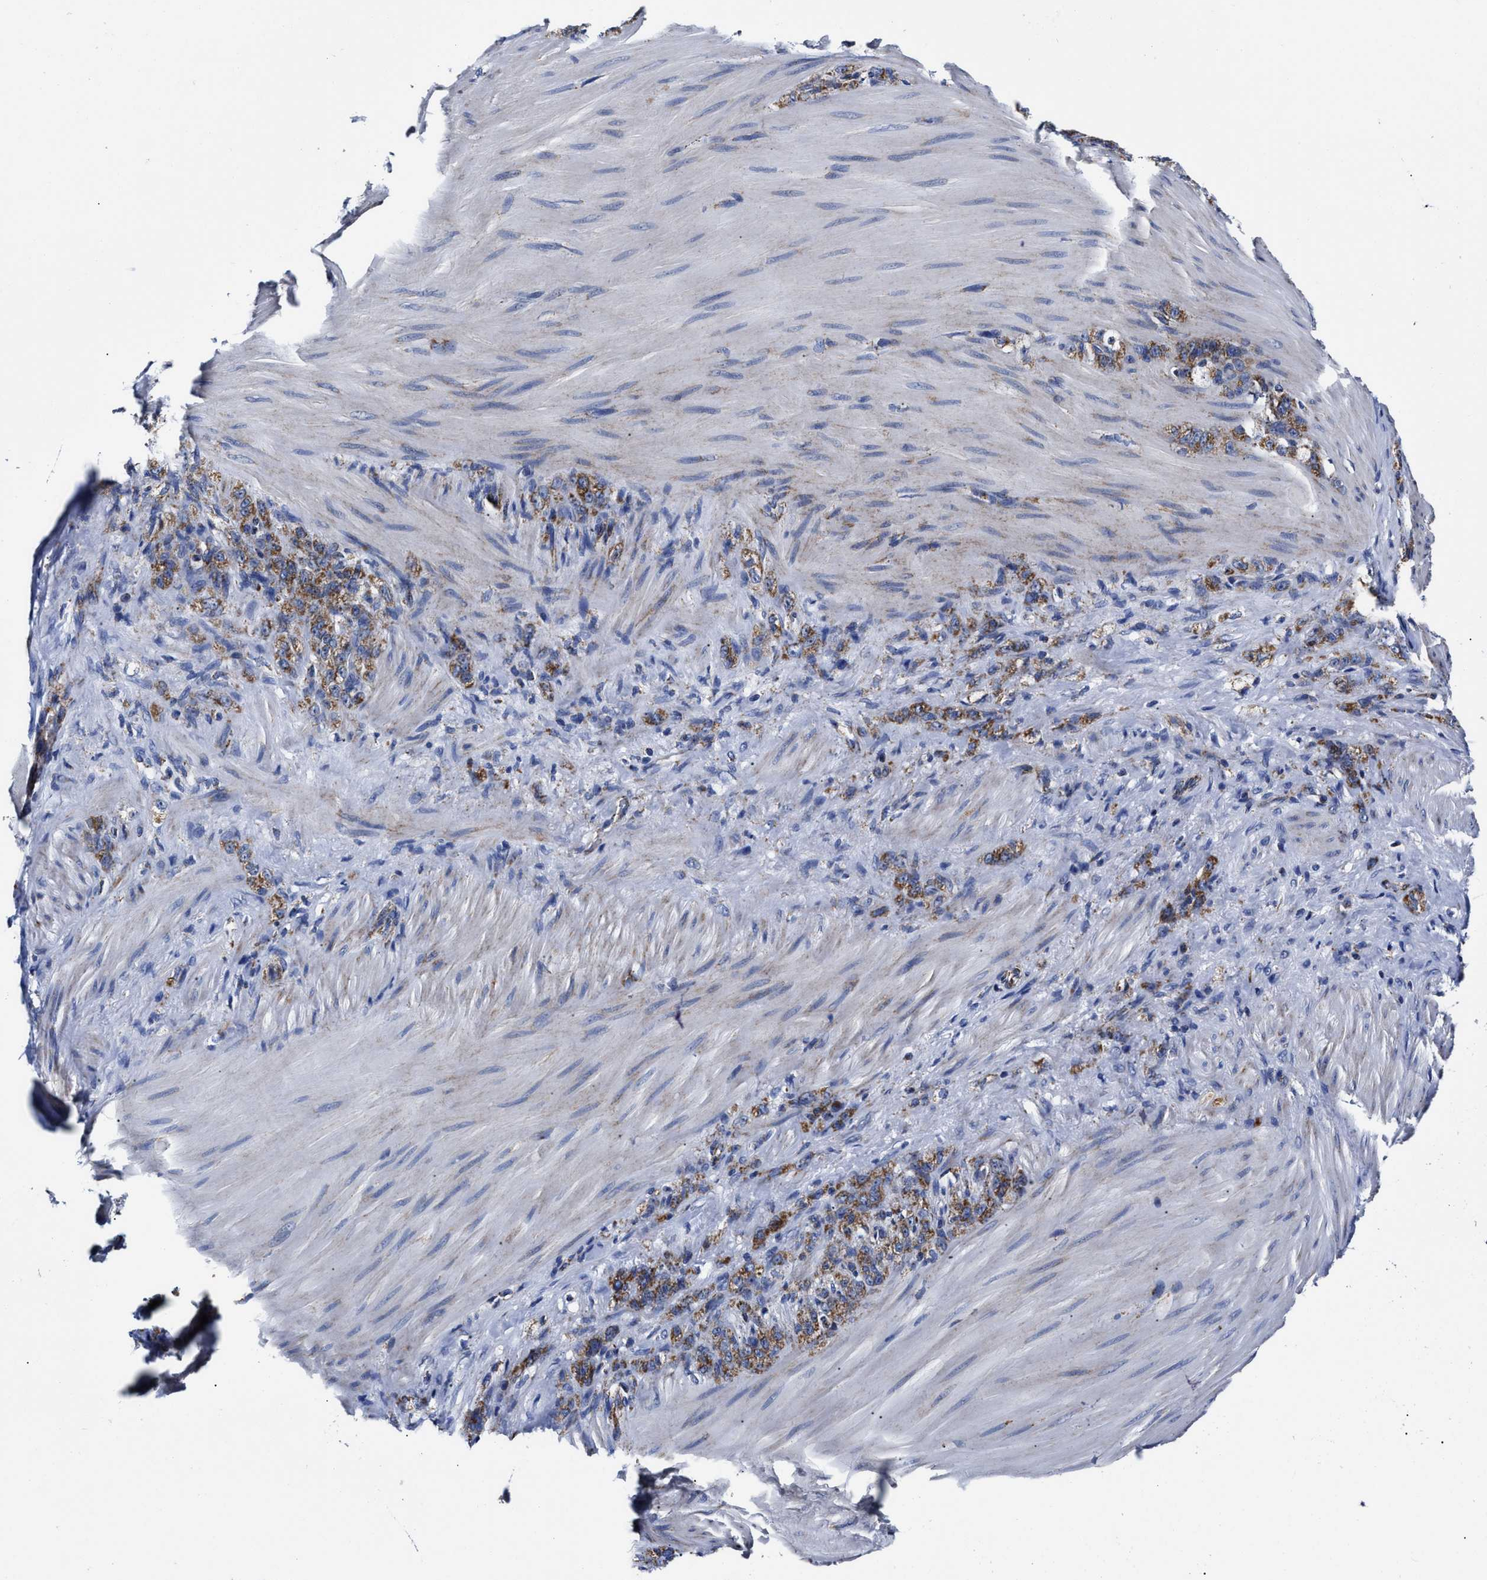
{"staining": {"intensity": "moderate", "quantity": ">75%", "location": "cytoplasmic/membranous"}, "tissue": "stomach cancer", "cell_type": "Tumor cells", "image_type": "cancer", "snomed": [{"axis": "morphology", "description": "Normal tissue, NOS"}, {"axis": "morphology", "description": "Adenocarcinoma, NOS"}, {"axis": "topography", "description": "Stomach"}], "caption": "Immunohistochemistry (IHC) of adenocarcinoma (stomach) demonstrates medium levels of moderate cytoplasmic/membranous positivity in approximately >75% of tumor cells. (DAB (3,3'-diaminobenzidine) = brown stain, brightfield microscopy at high magnification).", "gene": "HINT2", "patient": {"sex": "male", "age": 82}}